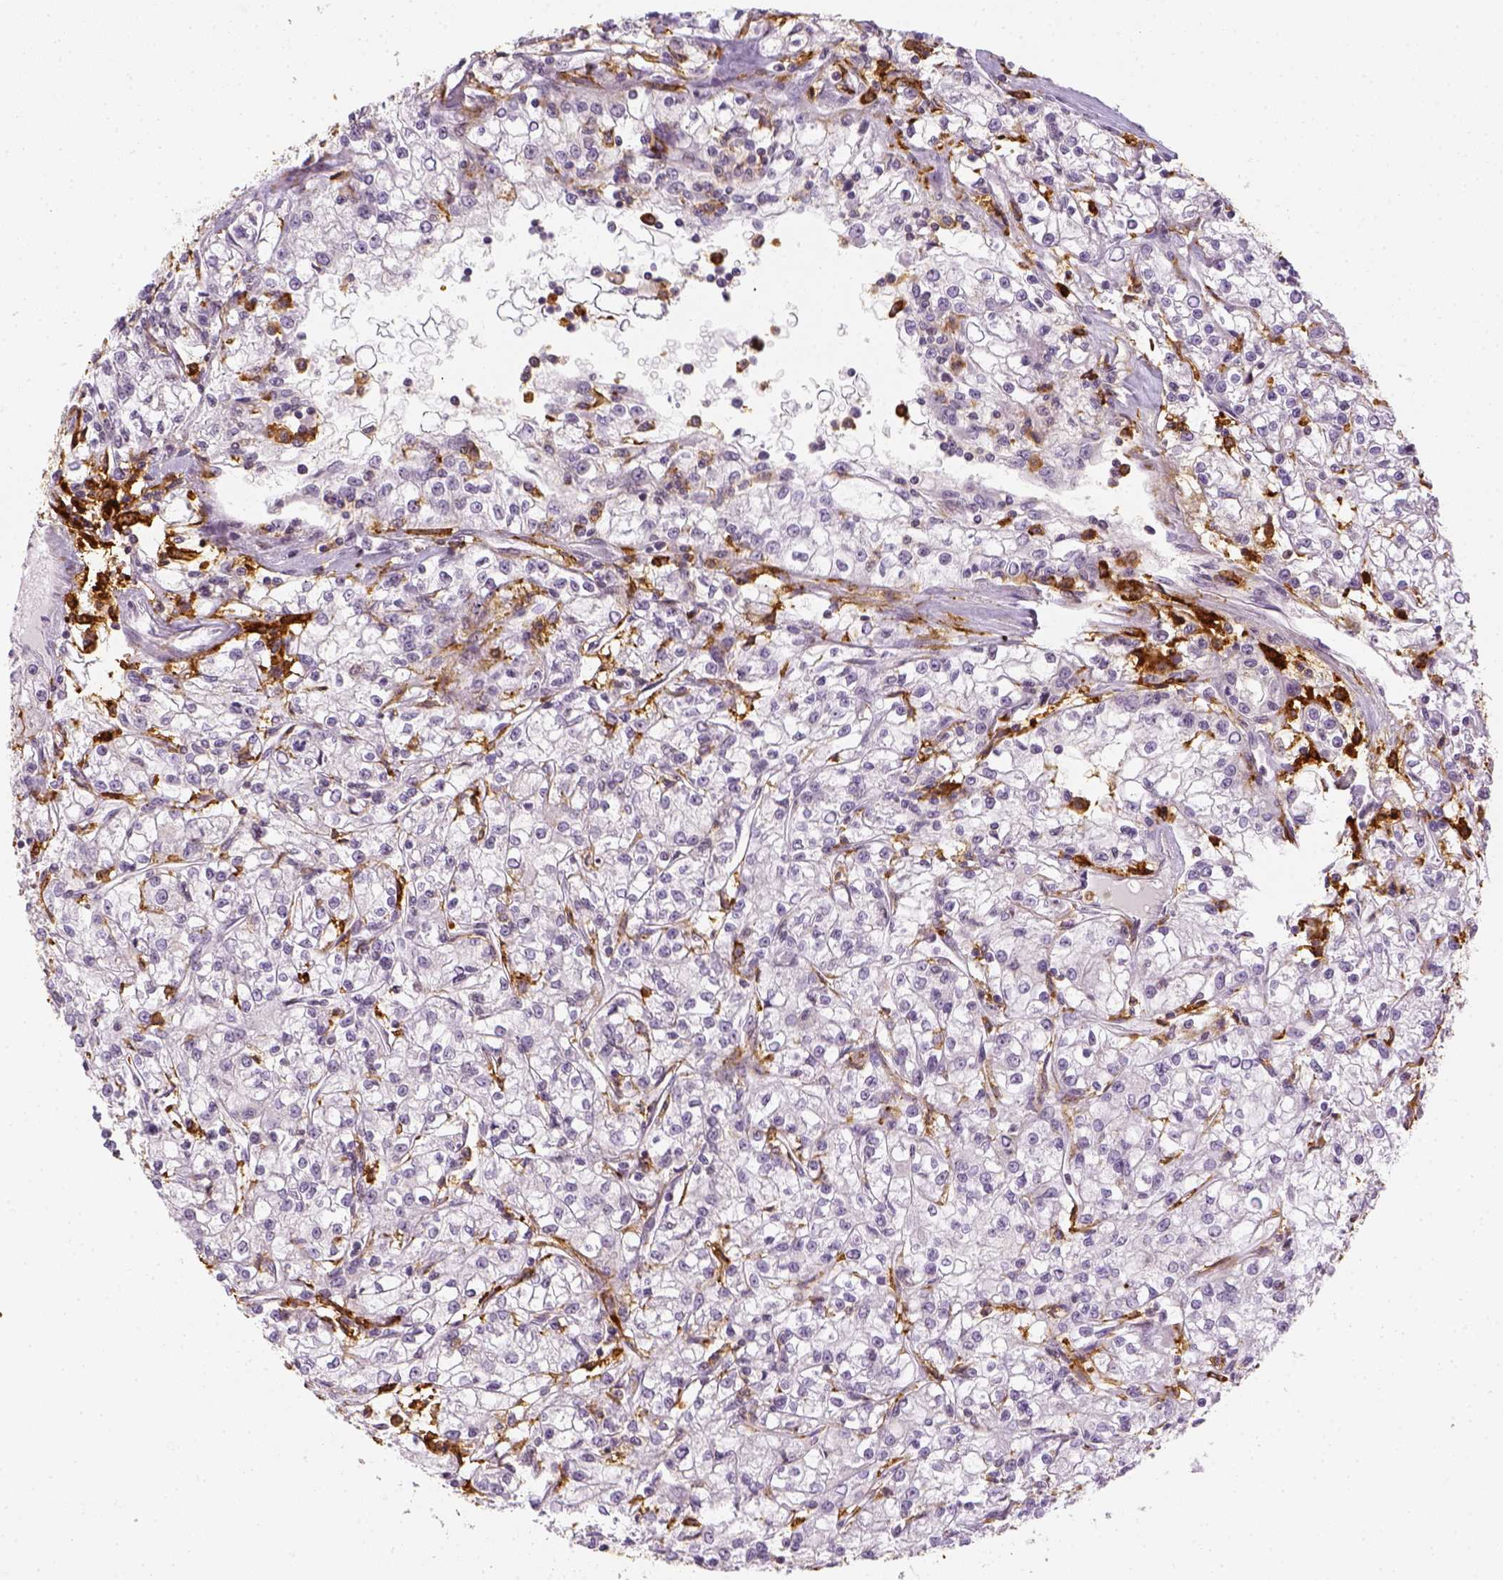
{"staining": {"intensity": "negative", "quantity": "none", "location": "none"}, "tissue": "renal cancer", "cell_type": "Tumor cells", "image_type": "cancer", "snomed": [{"axis": "morphology", "description": "Adenocarcinoma, NOS"}, {"axis": "topography", "description": "Kidney"}], "caption": "Immunohistochemical staining of human renal adenocarcinoma demonstrates no significant expression in tumor cells. (DAB immunohistochemistry, high magnification).", "gene": "CD14", "patient": {"sex": "female", "age": 59}}